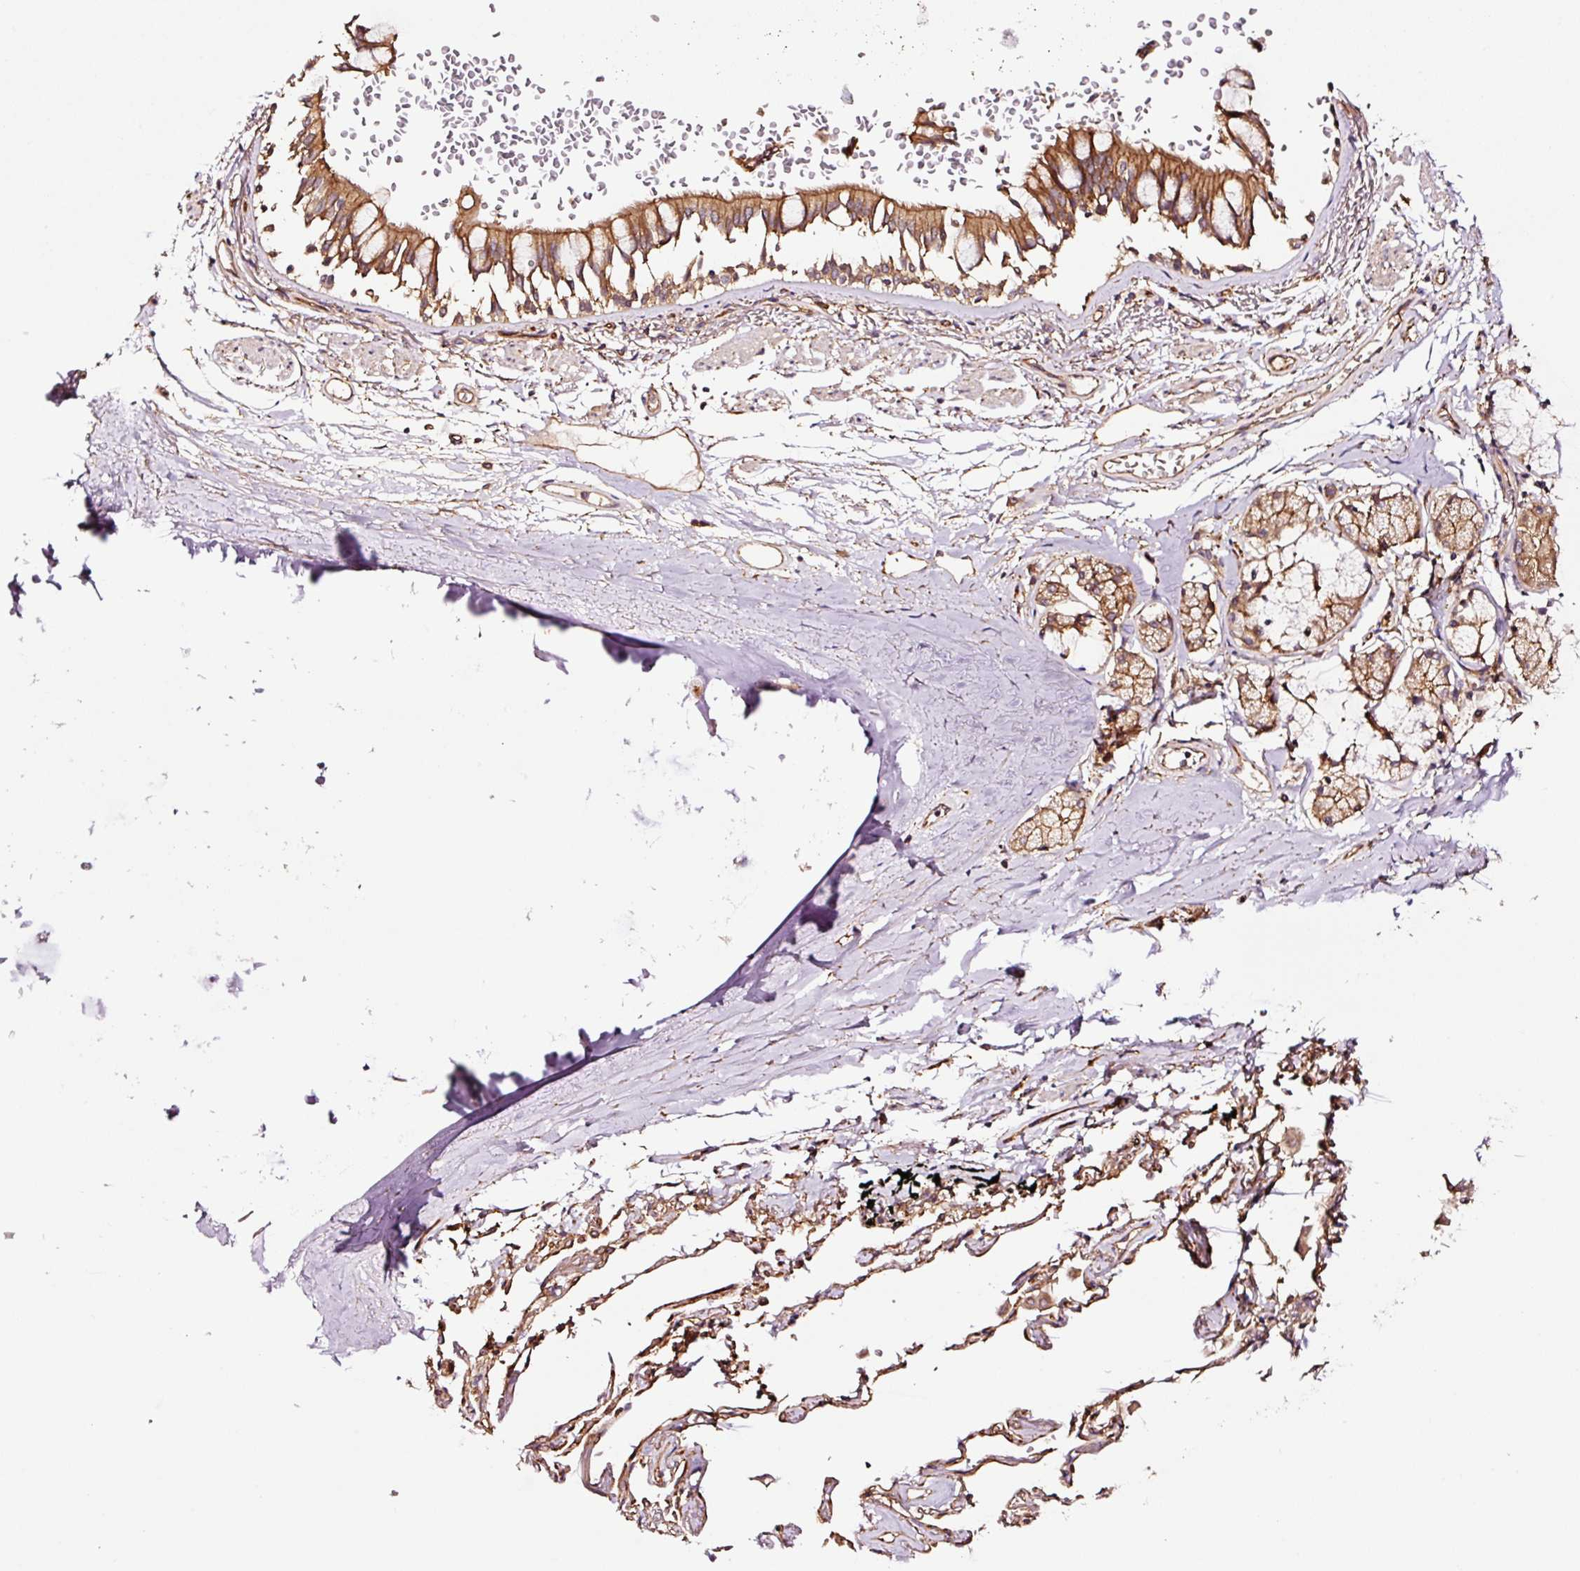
{"staining": {"intensity": "moderate", "quantity": ">75%", "location": "cytoplasmic/membranous"}, "tissue": "bronchus", "cell_type": "Respiratory epithelial cells", "image_type": "normal", "snomed": [{"axis": "morphology", "description": "Normal tissue, NOS"}, {"axis": "topography", "description": "Bronchus"}], "caption": "Bronchus stained for a protein (brown) reveals moderate cytoplasmic/membranous positive expression in about >75% of respiratory epithelial cells.", "gene": "METAP1", "patient": {"sex": "male", "age": 70}}